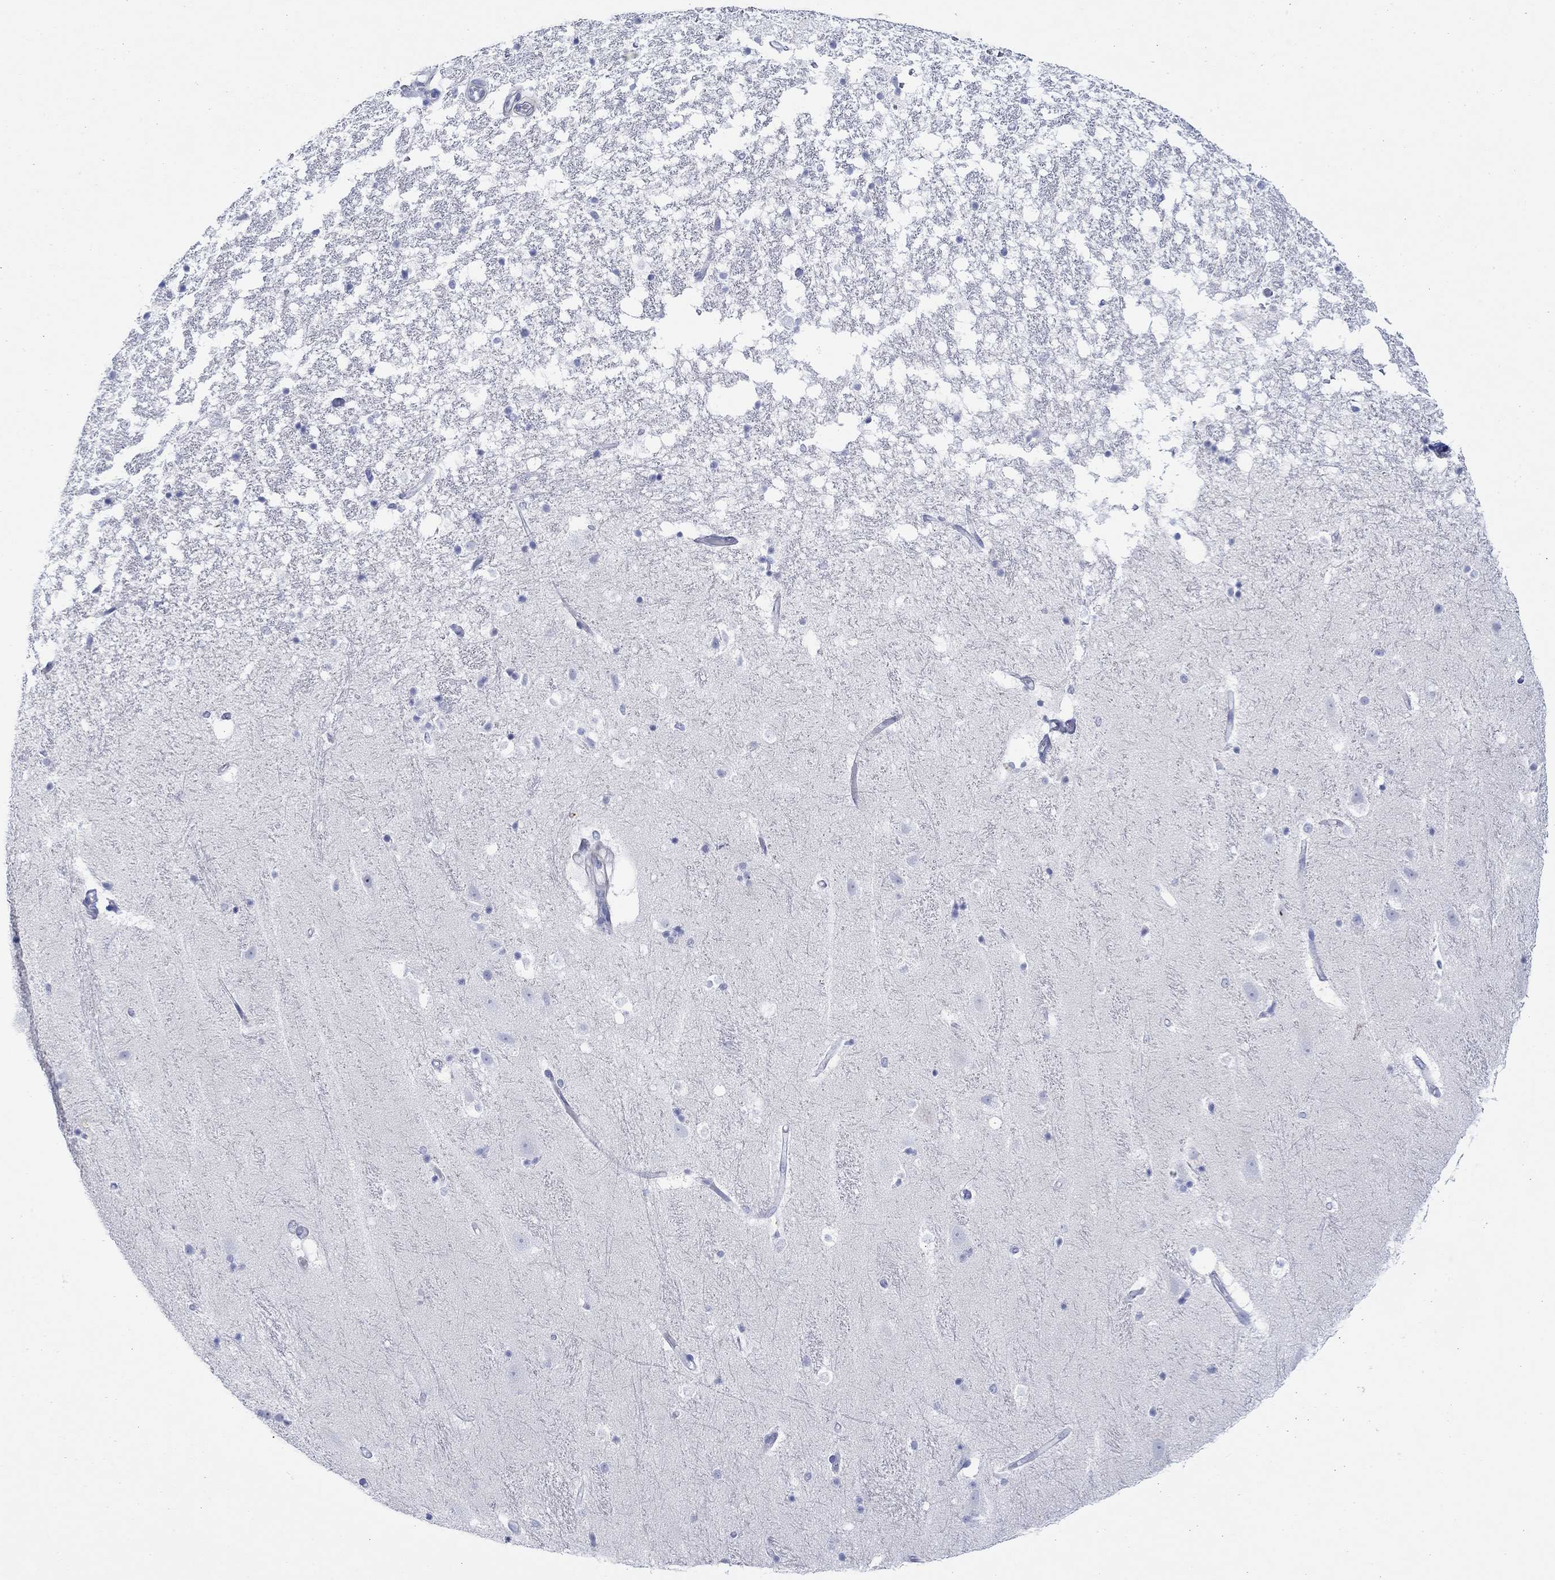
{"staining": {"intensity": "negative", "quantity": "none", "location": "none"}, "tissue": "hippocampus", "cell_type": "Glial cells", "image_type": "normal", "snomed": [{"axis": "morphology", "description": "Normal tissue, NOS"}, {"axis": "topography", "description": "Hippocampus"}], "caption": "Immunohistochemistry image of normal hippocampus: human hippocampus stained with DAB reveals no significant protein staining in glial cells. (Brightfield microscopy of DAB IHC at high magnification).", "gene": "PPIL6", "patient": {"sex": "male", "age": 49}}